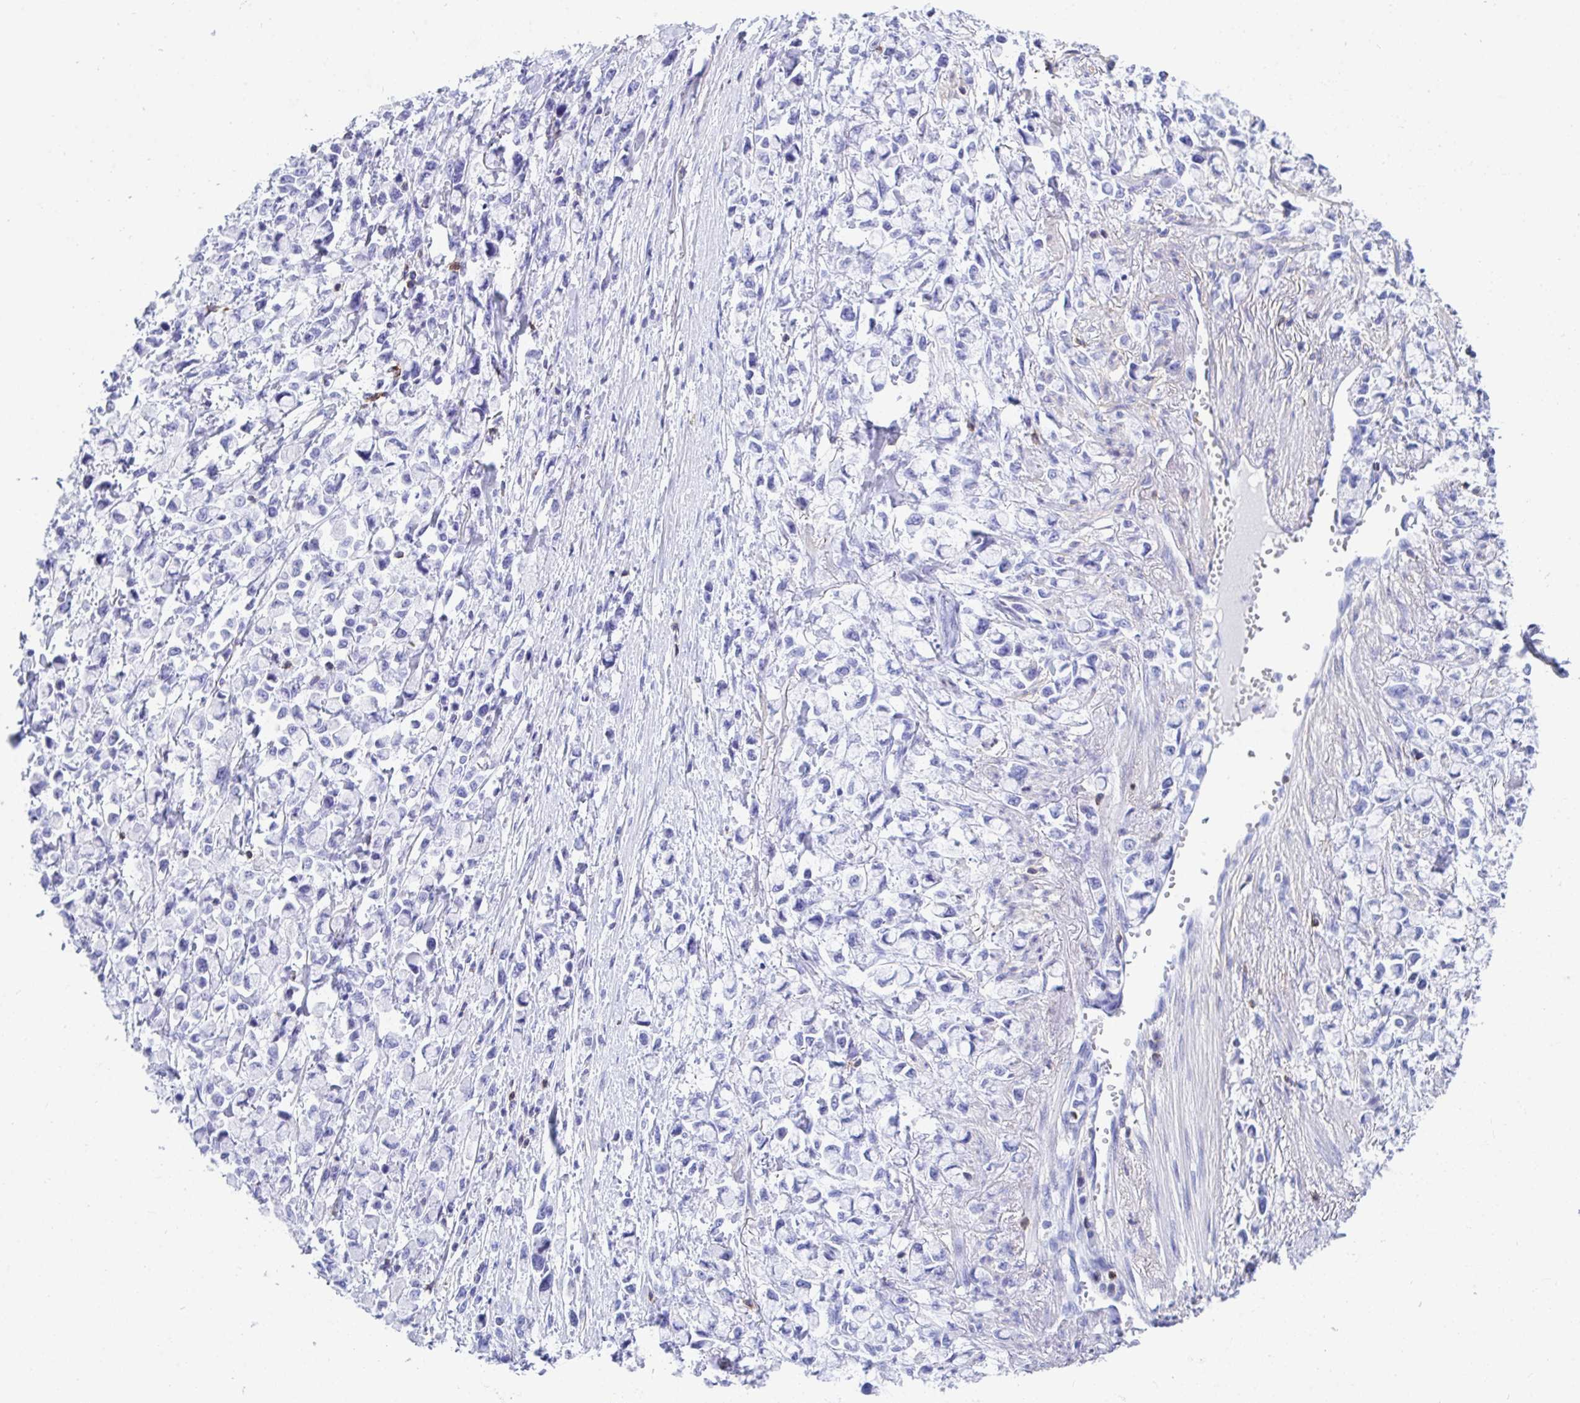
{"staining": {"intensity": "negative", "quantity": "none", "location": "none"}, "tissue": "stomach cancer", "cell_type": "Tumor cells", "image_type": "cancer", "snomed": [{"axis": "morphology", "description": "Adenocarcinoma, NOS"}, {"axis": "topography", "description": "Stomach"}], "caption": "The histopathology image exhibits no staining of tumor cells in stomach cancer (adenocarcinoma). Nuclei are stained in blue.", "gene": "CD7", "patient": {"sex": "female", "age": 81}}